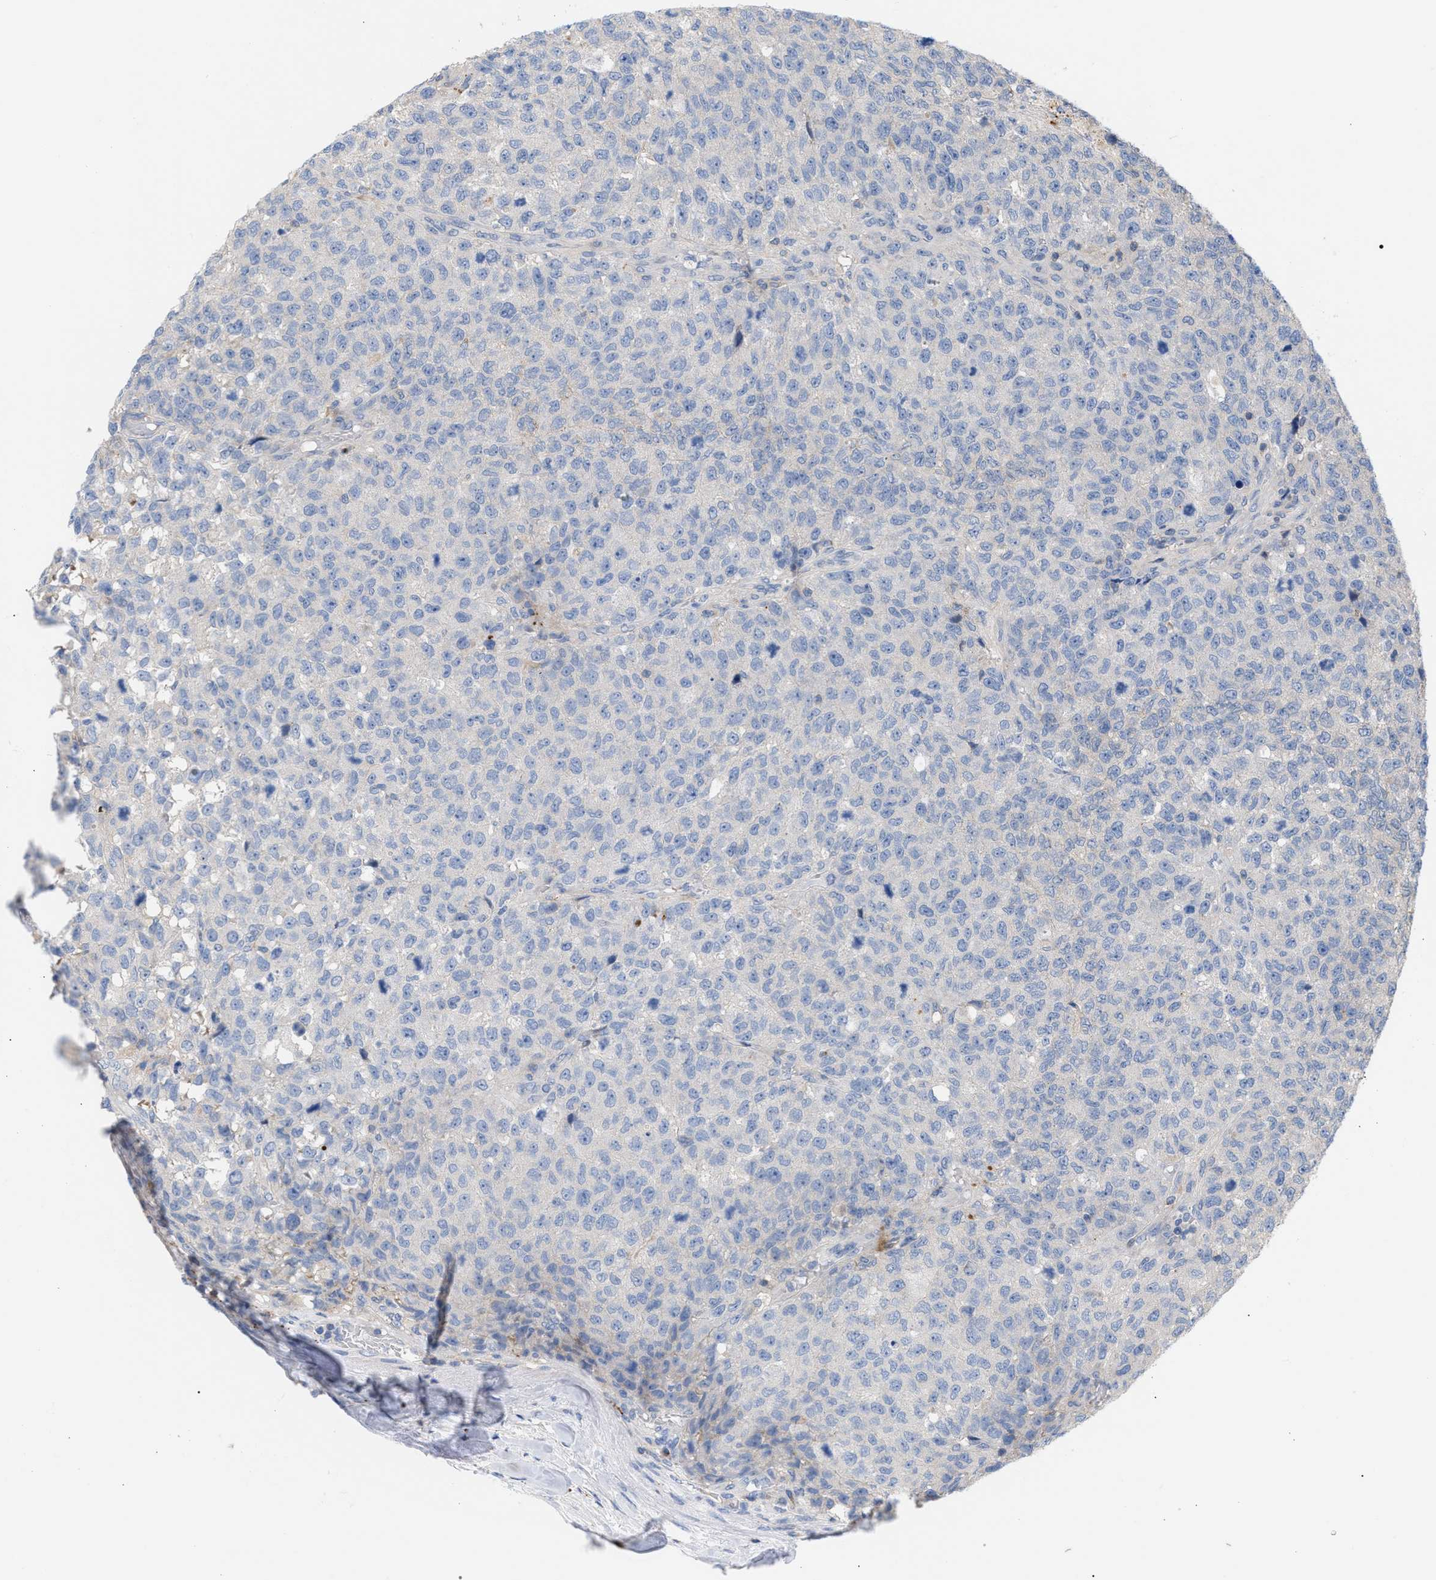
{"staining": {"intensity": "negative", "quantity": "none", "location": "none"}, "tissue": "testis cancer", "cell_type": "Tumor cells", "image_type": "cancer", "snomed": [{"axis": "morphology", "description": "Seminoma, NOS"}, {"axis": "topography", "description": "Testis"}], "caption": "Tumor cells are negative for protein expression in human testis cancer. (Stains: DAB (3,3'-diaminobenzidine) immunohistochemistry (IHC) with hematoxylin counter stain, Microscopy: brightfield microscopy at high magnification).", "gene": "MBTD1", "patient": {"sex": "male", "age": 59}}